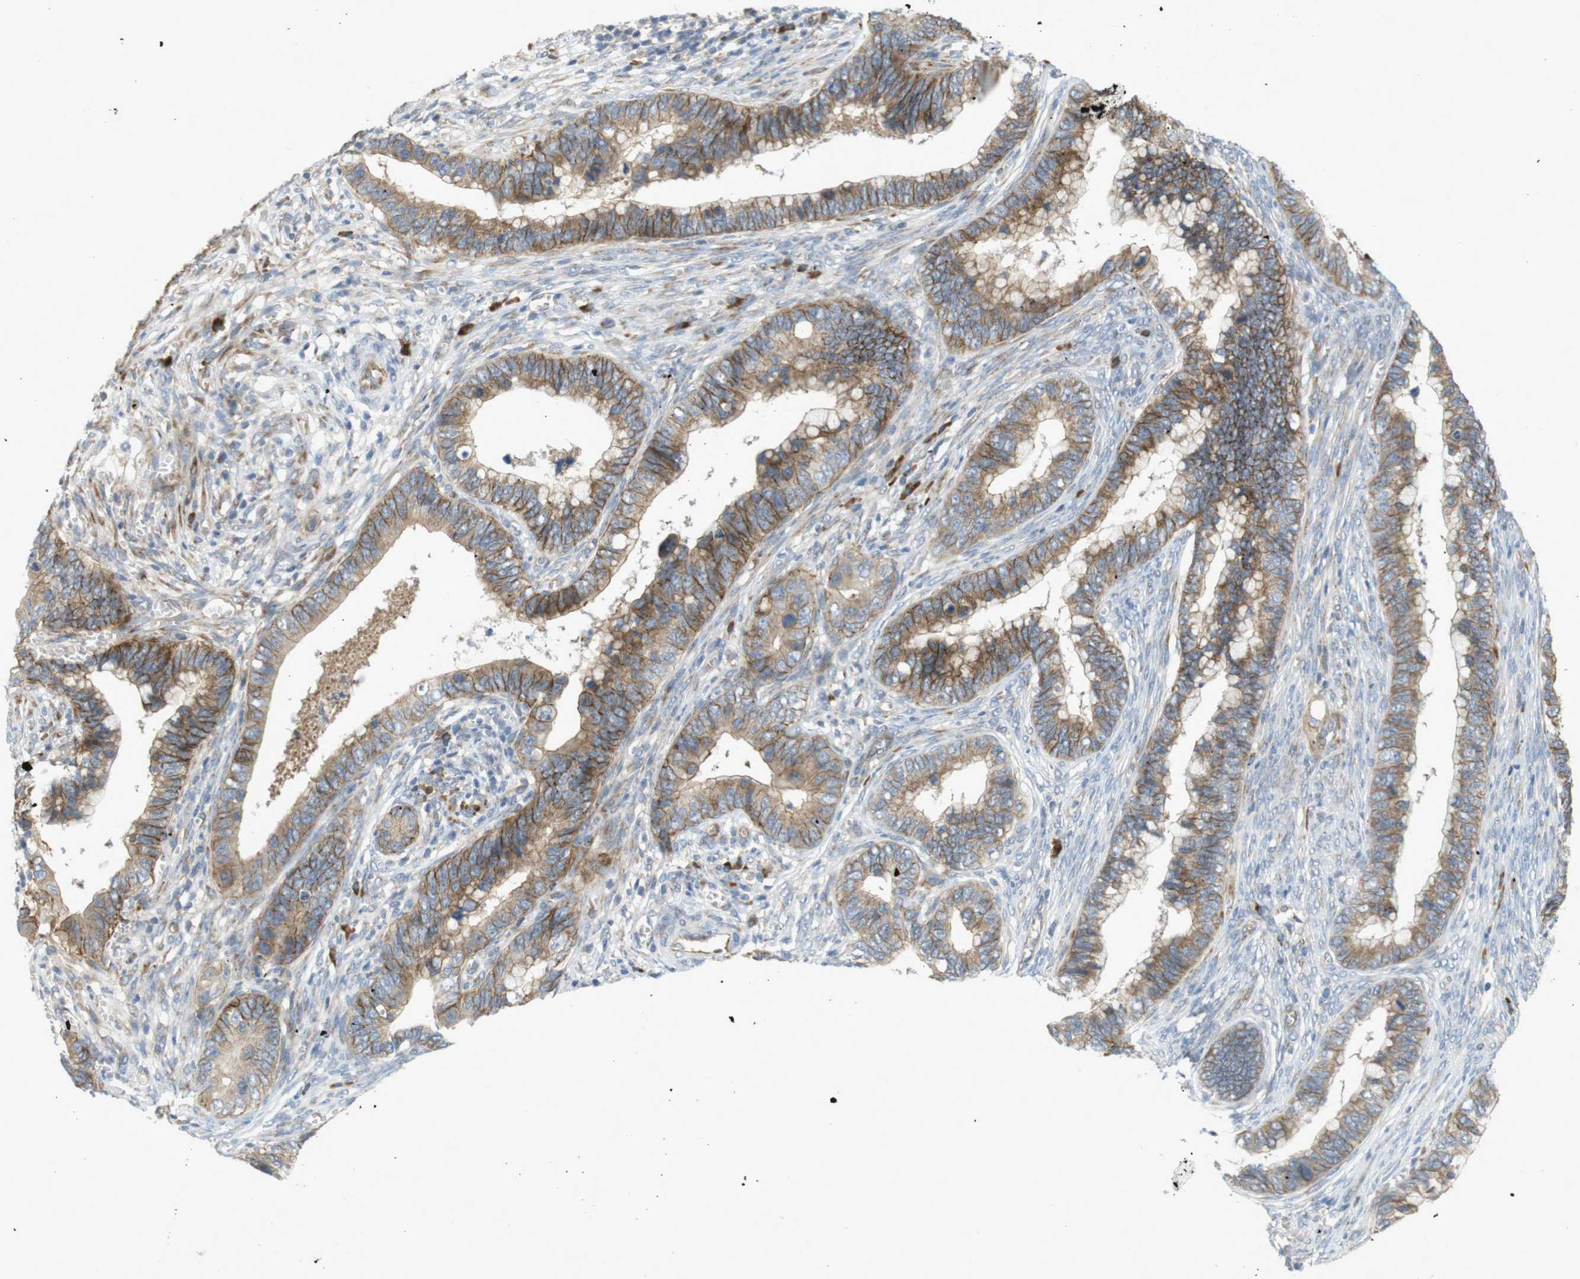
{"staining": {"intensity": "moderate", "quantity": ">75%", "location": "cytoplasmic/membranous"}, "tissue": "cervical cancer", "cell_type": "Tumor cells", "image_type": "cancer", "snomed": [{"axis": "morphology", "description": "Adenocarcinoma, NOS"}, {"axis": "topography", "description": "Cervix"}], "caption": "Cervical adenocarcinoma stained for a protein (brown) exhibits moderate cytoplasmic/membranous positive staining in approximately >75% of tumor cells.", "gene": "GJC3", "patient": {"sex": "female", "age": 44}}